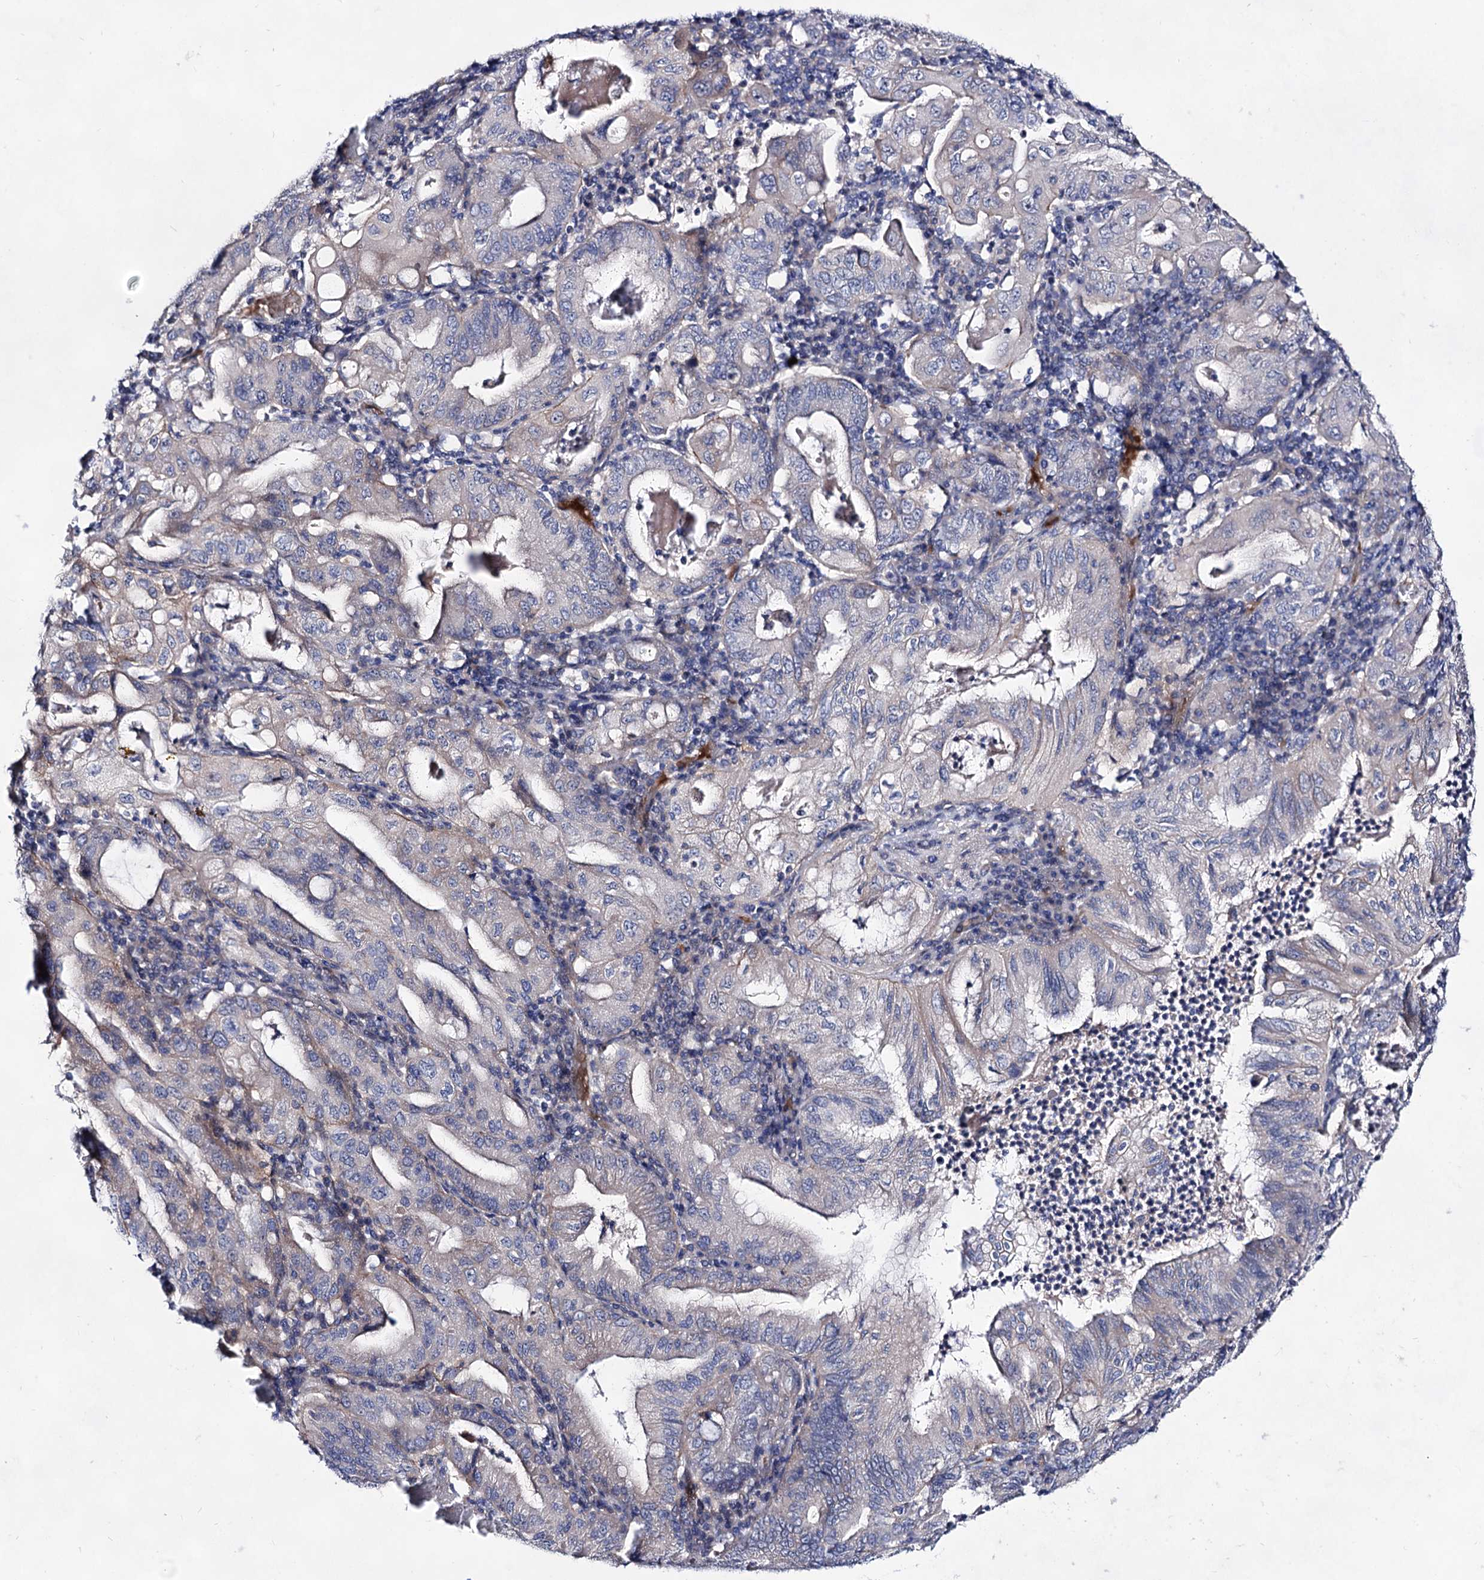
{"staining": {"intensity": "weak", "quantity": "<25%", "location": "cytoplasmic/membranous"}, "tissue": "stomach cancer", "cell_type": "Tumor cells", "image_type": "cancer", "snomed": [{"axis": "morphology", "description": "Normal tissue, NOS"}, {"axis": "morphology", "description": "Adenocarcinoma, NOS"}, {"axis": "topography", "description": "Esophagus"}, {"axis": "topography", "description": "Stomach, upper"}, {"axis": "topography", "description": "Peripheral nerve tissue"}], "caption": "This is an immunohistochemistry photomicrograph of stomach adenocarcinoma. There is no staining in tumor cells.", "gene": "PLIN1", "patient": {"sex": "male", "age": 62}}